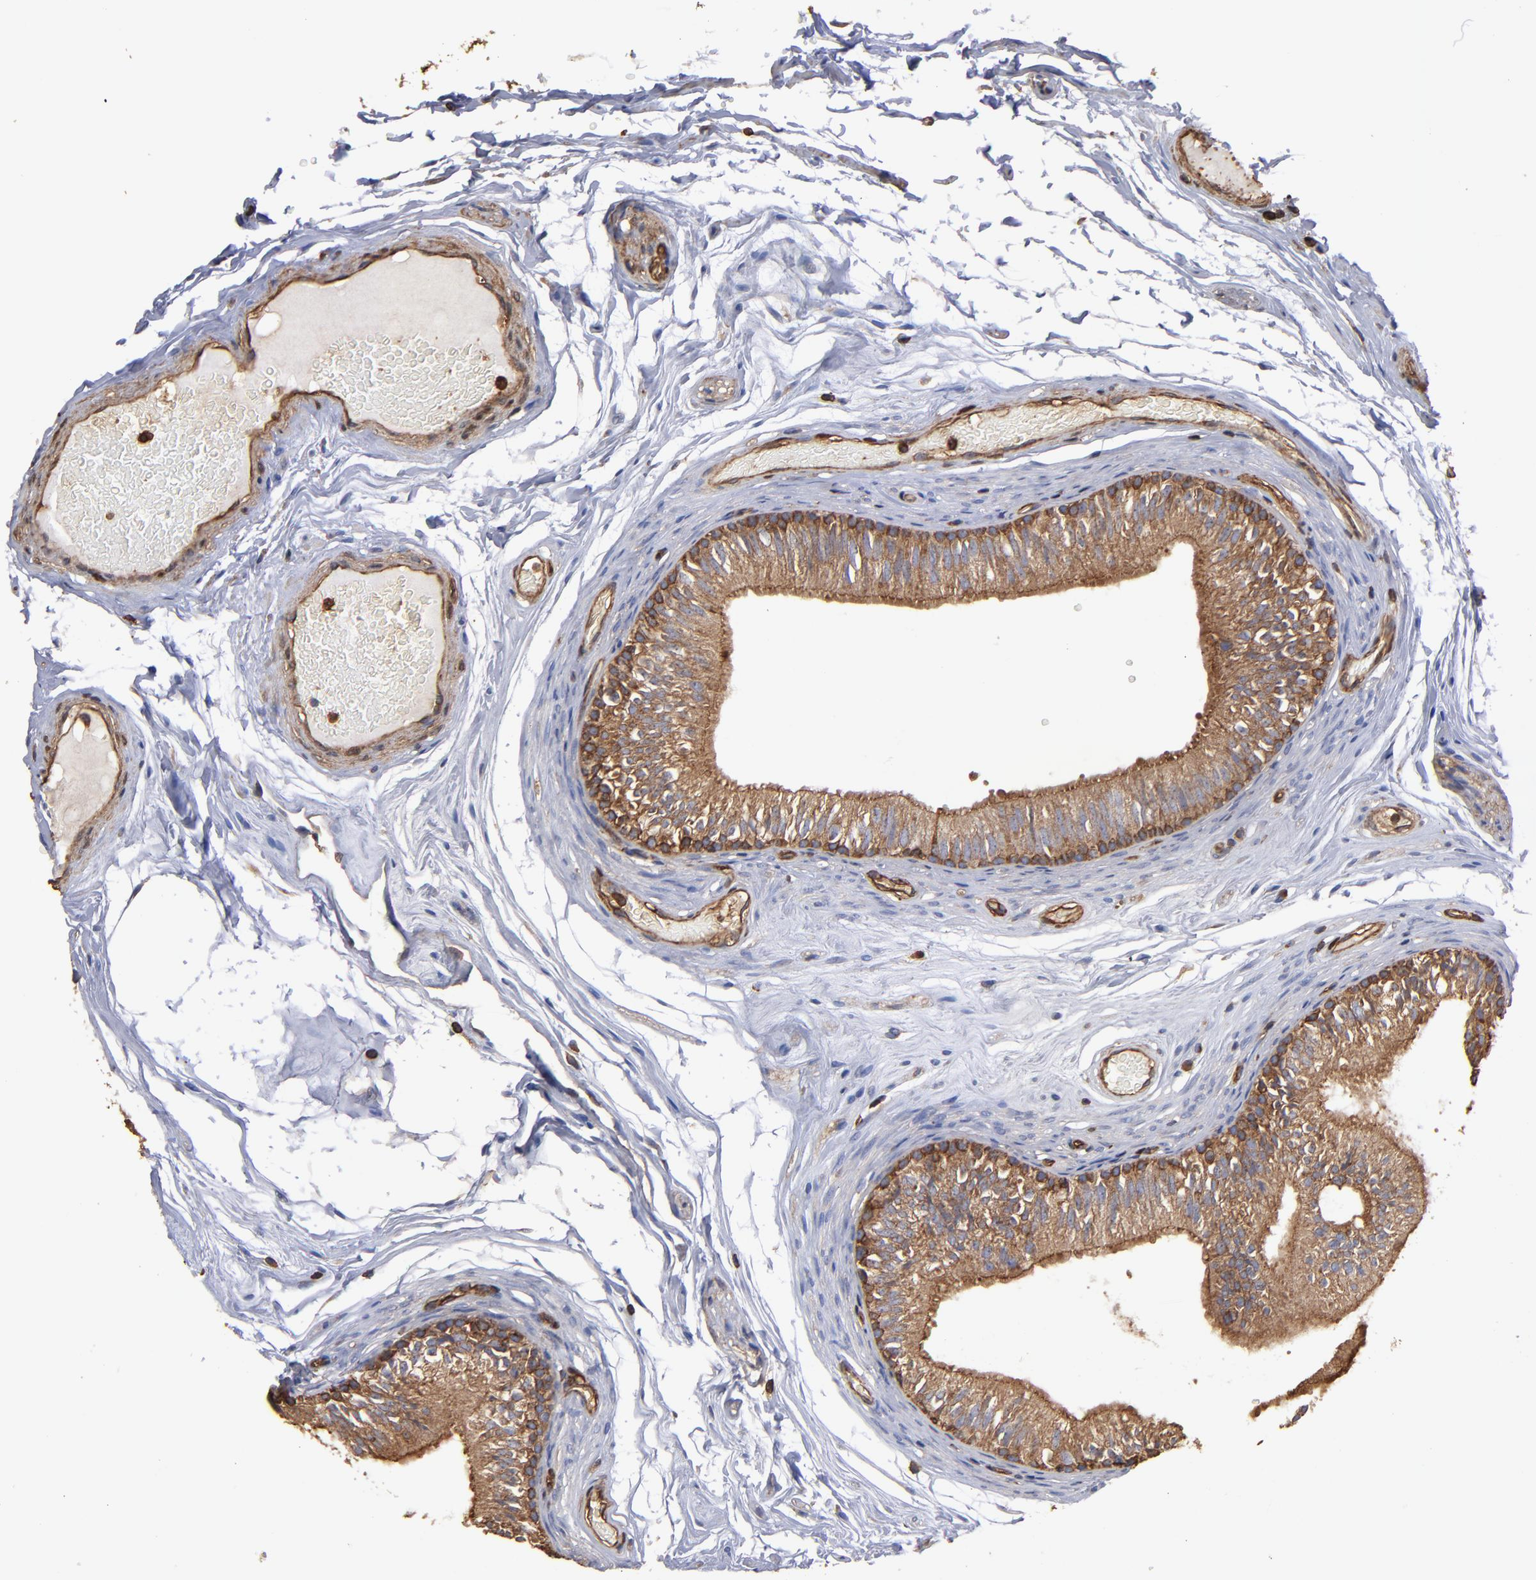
{"staining": {"intensity": "moderate", "quantity": ">75%", "location": "cytoplasmic/membranous"}, "tissue": "epididymis", "cell_type": "Glandular cells", "image_type": "normal", "snomed": [{"axis": "morphology", "description": "Normal tissue, NOS"}, {"axis": "topography", "description": "Testis"}, {"axis": "topography", "description": "Epididymis"}], "caption": "IHC histopathology image of normal epididymis stained for a protein (brown), which demonstrates medium levels of moderate cytoplasmic/membranous expression in about >75% of glandular cells.", "gene": "ACTN4", "patient": {"sex": "male", "age": 36}}